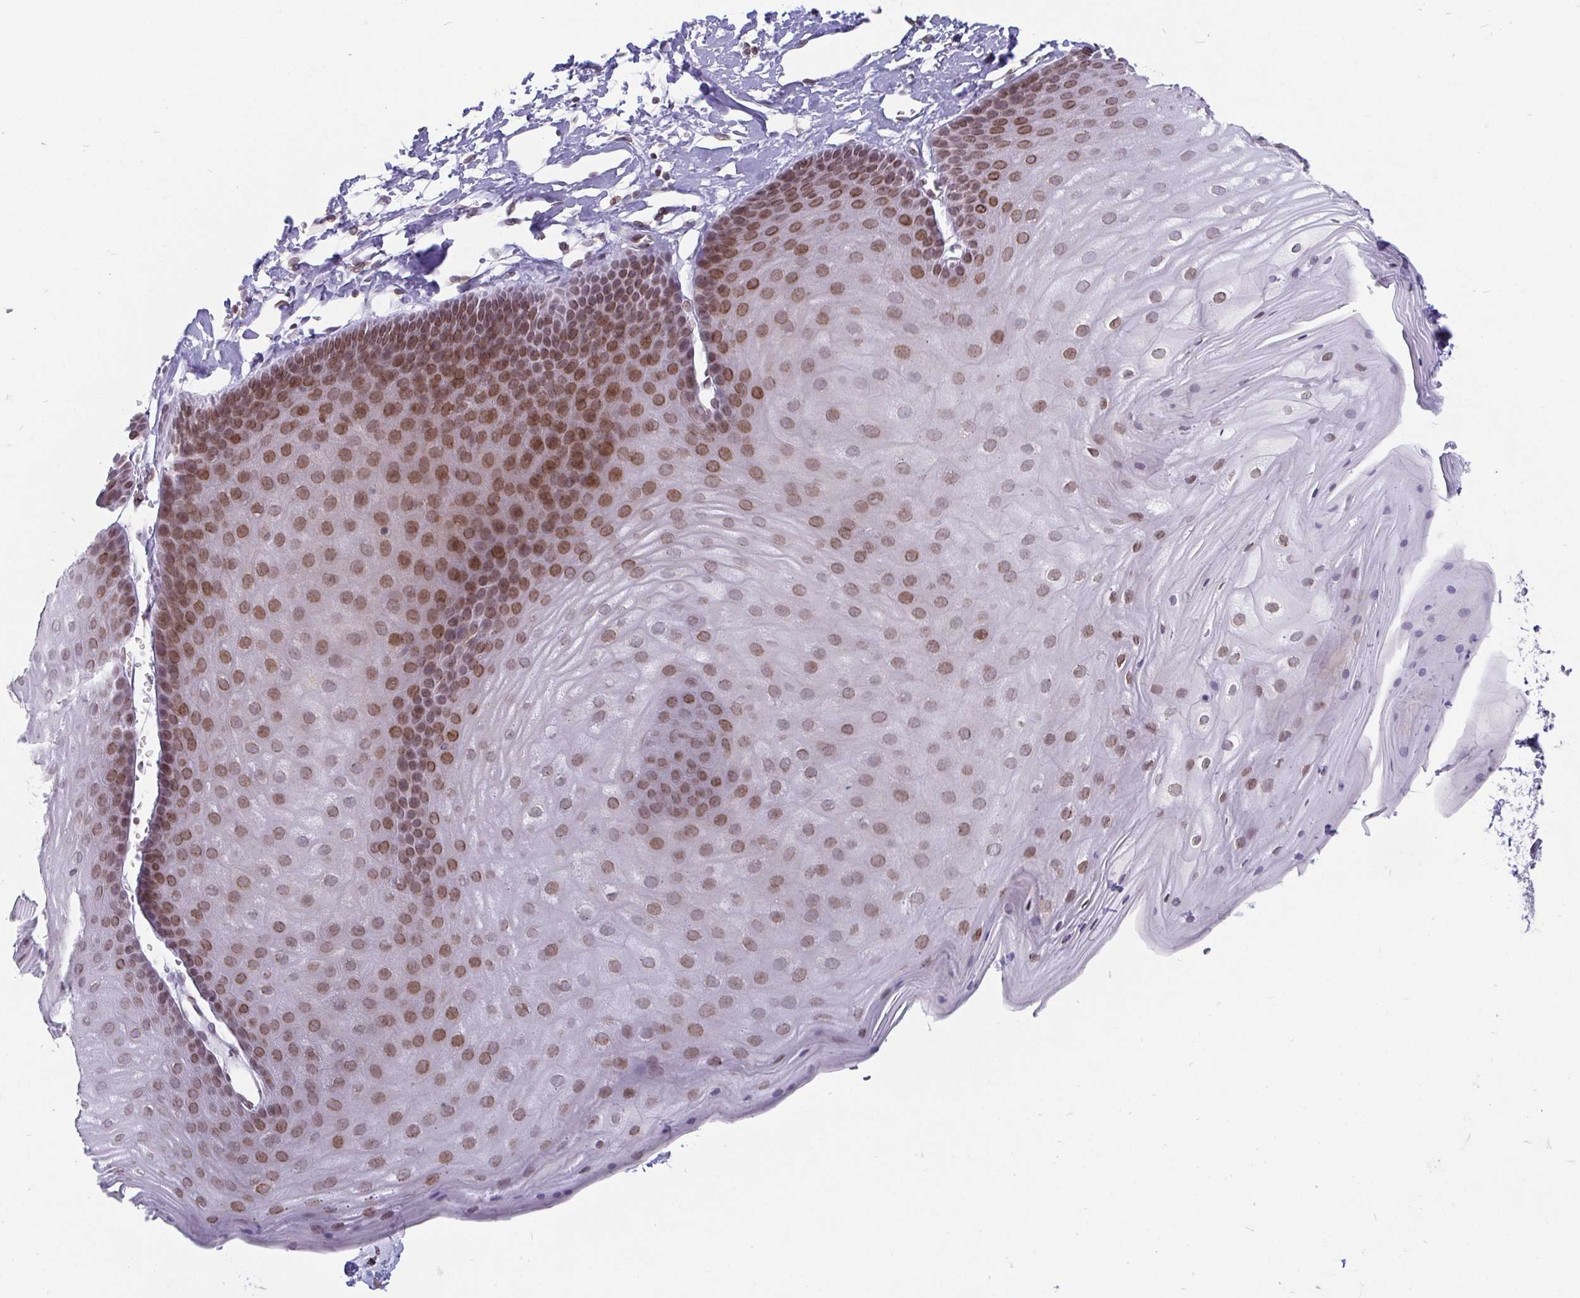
{"staining": {"intensity": "moderate", "quantity": ">75%", "location": "cytoplasmic/membranous,nuclear"}, "tissue": "skin", "cell_type": "Epidermal cells", "image_type": "normal", "snomed": [{"axis": "morphology", "description": "Normal tissue, NOS"}, {"axis": "topography", "description": "Anal"}], "caption": "Immunohistochemistry (IHC) of unremarkable skin reveals medium levels of moderate cytoplasmic/membranous,nuclear positivity in about >75% of epidermal cells.", "gene": "EMD", "patient": {"sex": "male", "age": 53}}